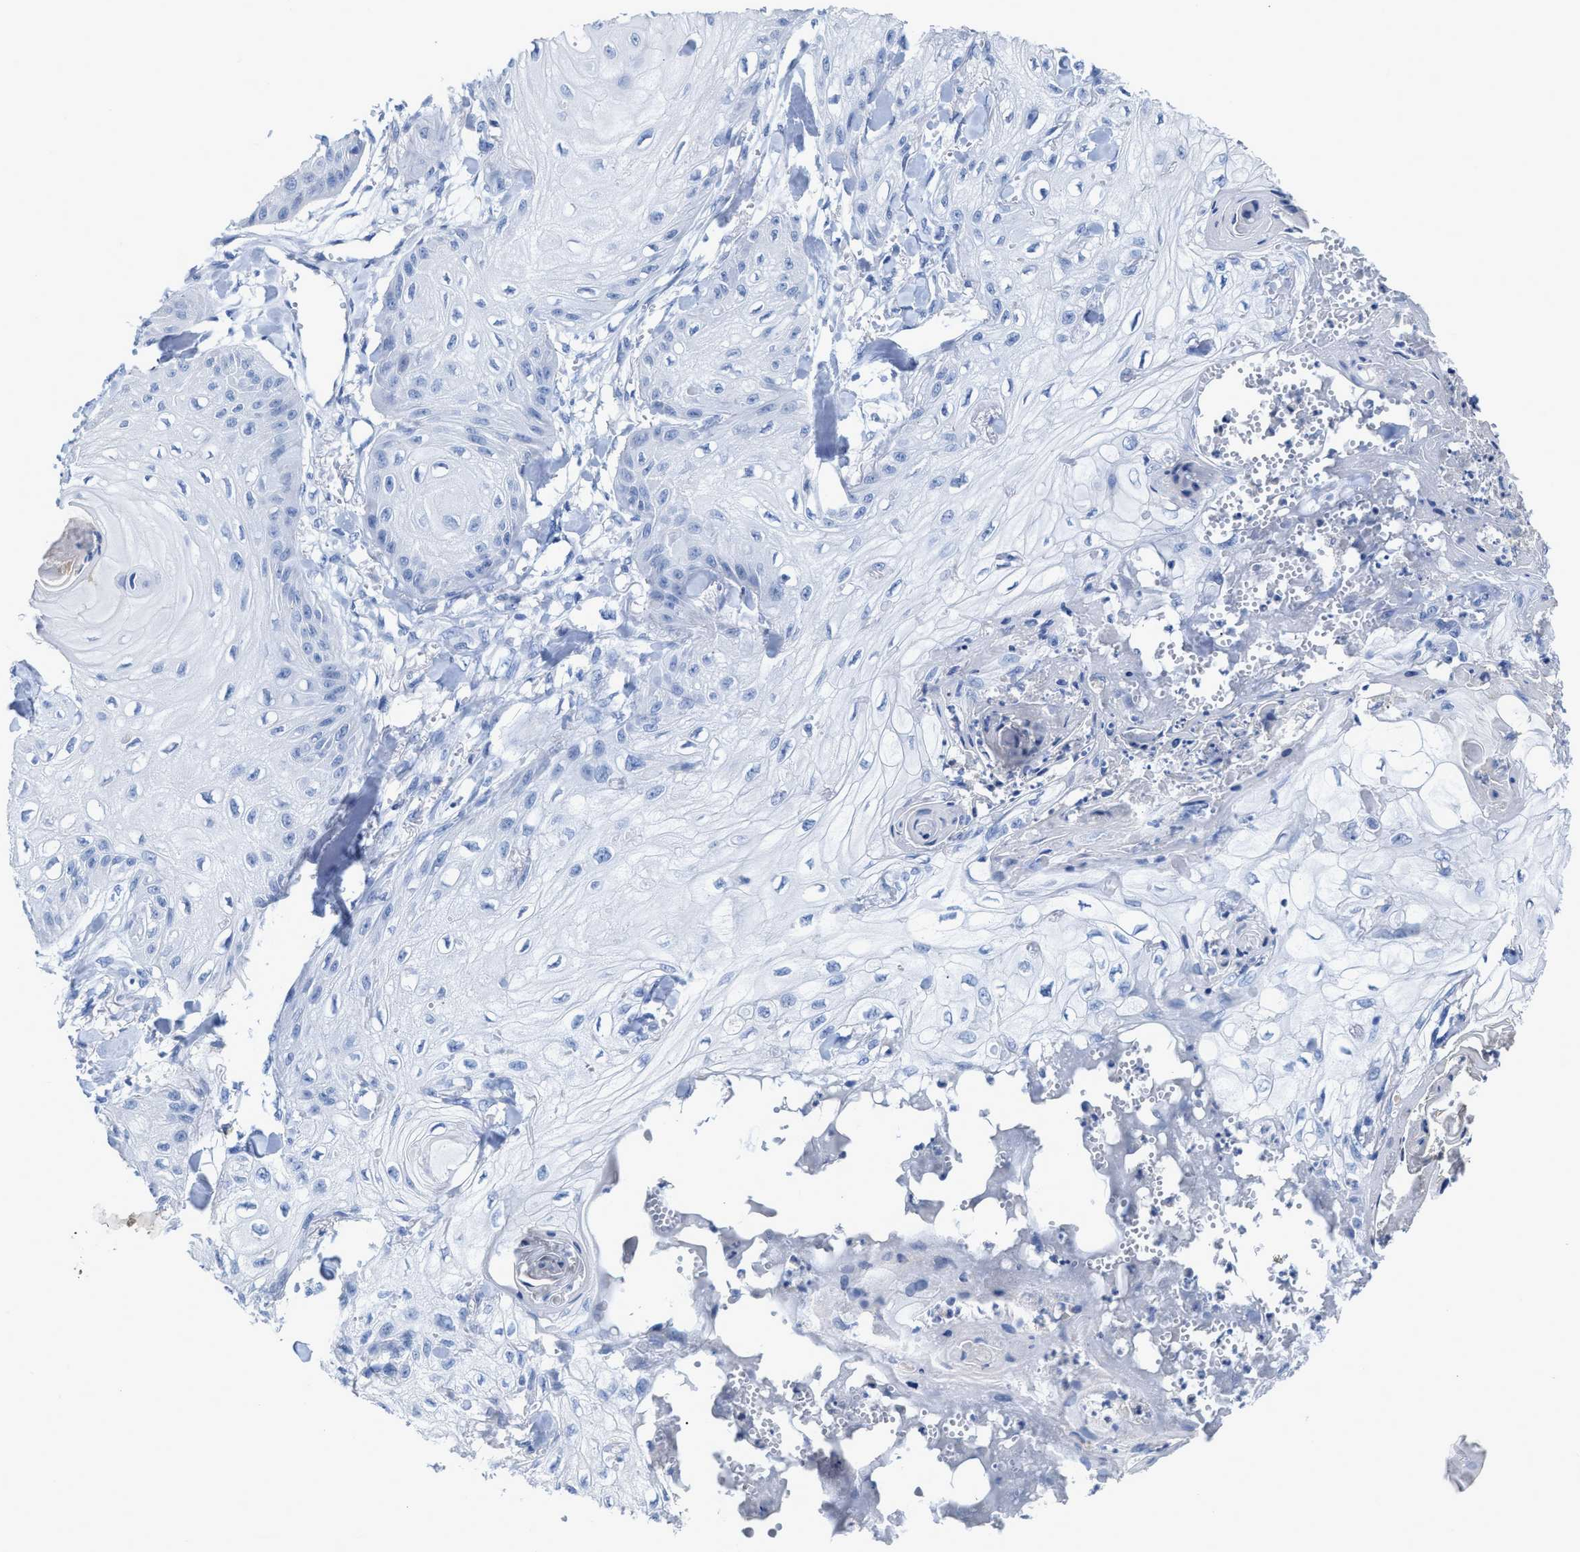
{"staining": {"intensity": "negative", "quantity": "none", "location": "none"}, "tissue": "skin cancer", "cell_type": "Tumor cells", "image_type": "cancer", "snomed": [{"axis": "morphology", "description": "Squamous cell carcinoma, NOS"}, {"axis": "topography", "description": "Skin"}], "caption": "Immunohistochemistry (IHC) histopathology image of human skin cancer stained for a protein (brown), which demonstrates no expression in tumor cells. (Brightfield microscopy of DAB (3,3'-diaminobenzidine) immunohistochemistry (IHC) at high magnification).", "gene": "CEACAM5", "patient": {"sex": "male", "age": 74}}